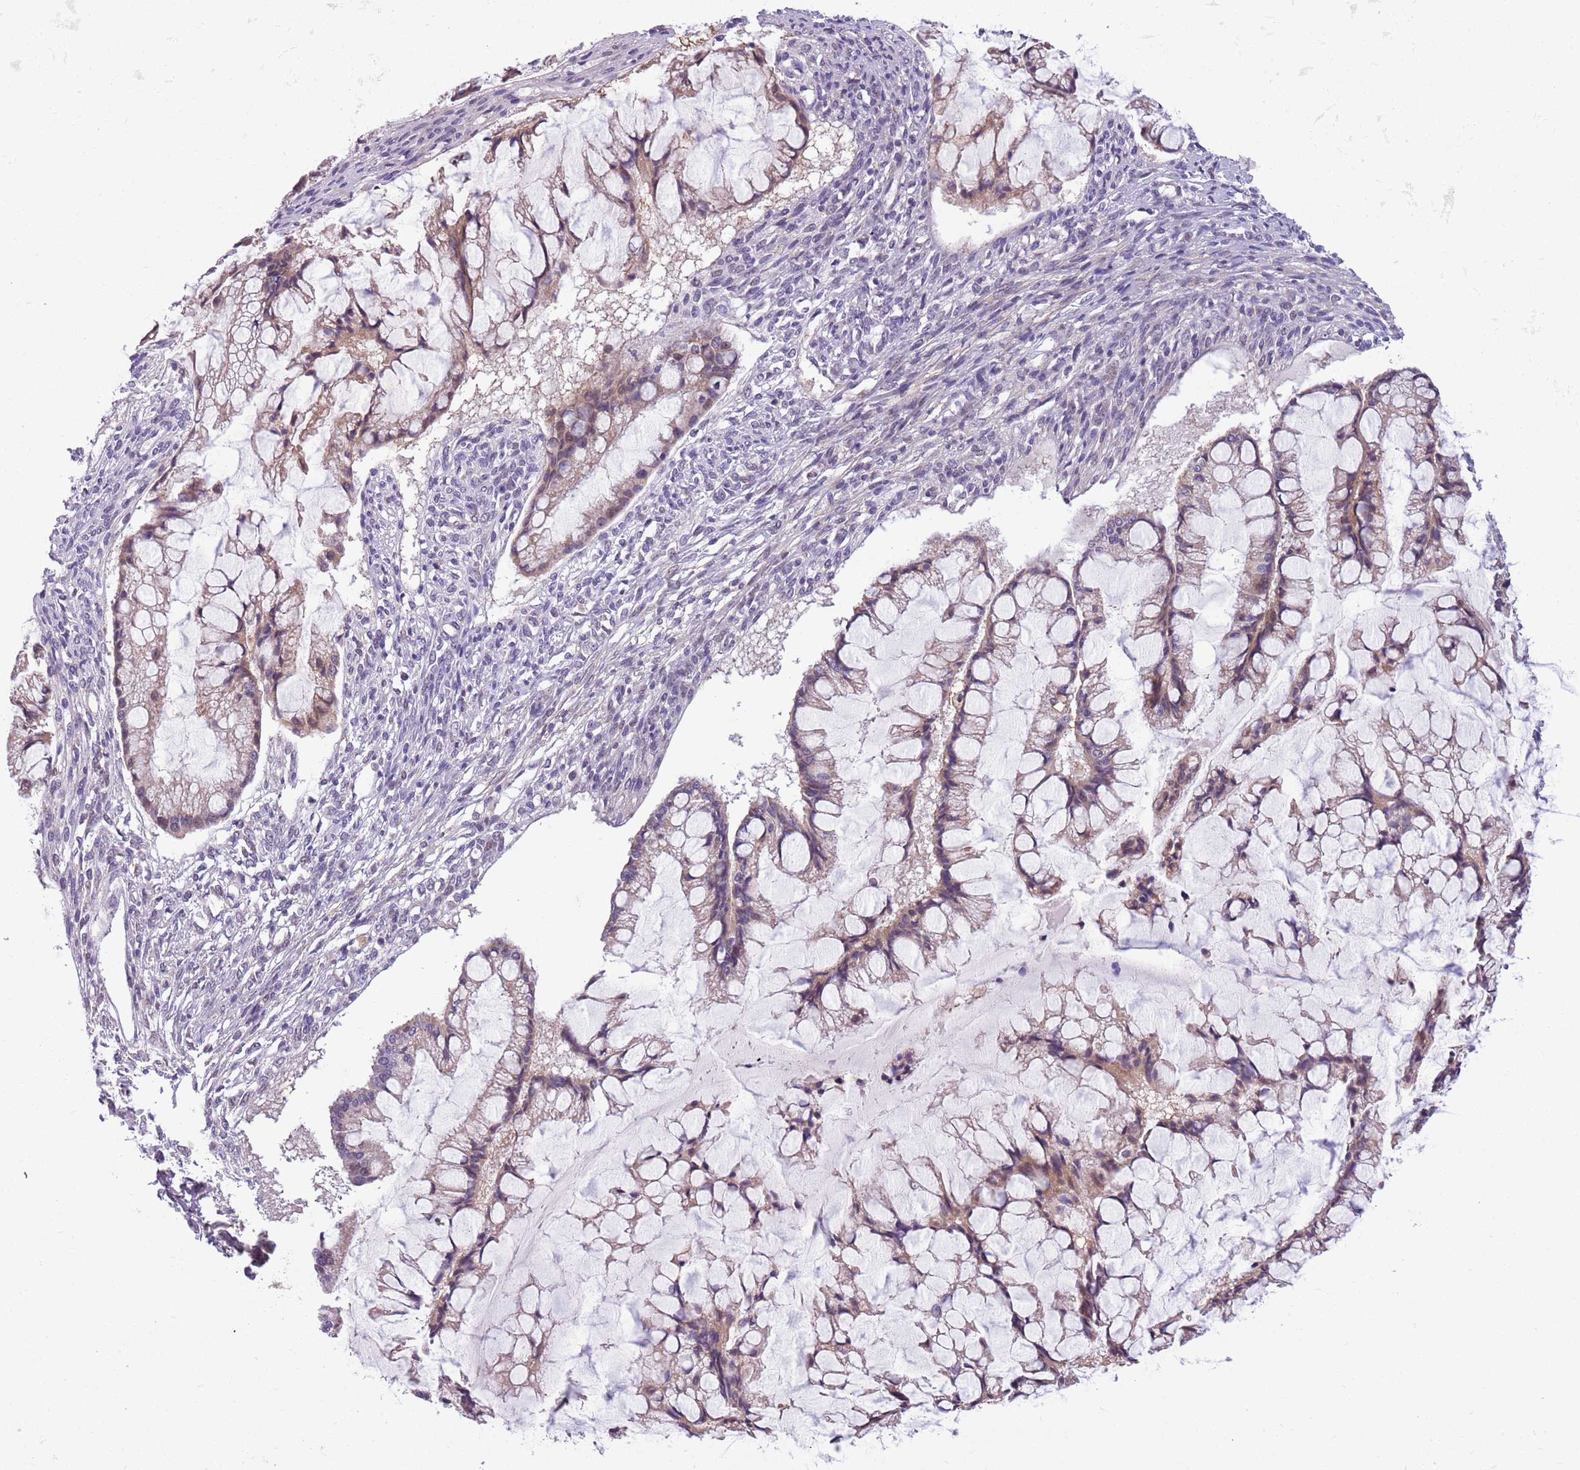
{"staining": {"intensity": "weak", "quantity": "25%-75%", "location": "cytoplasmic/membranous"}, "tissue": "ovarian cancer", "cell_type": "Tumor cells", "image_type": "cancer", "snomed": [{"axis": "morphology", "description": "Cystadenocarcinoma, mucinous, NOS"}, {"axis": "topography", "description": "Ovary"}], "caption": "Immunohistochemical staining of ovarian mucinous cystadenocarcinoma reveals low levels of weak cytoplasmic/membranous protein staining in approximately 25%-75% of tumor cells. (DAB IHC, brown staining for protein, blue staining for nuclei).", "gene": "JAML", "patient": {"sex": "female", "age": 73}}